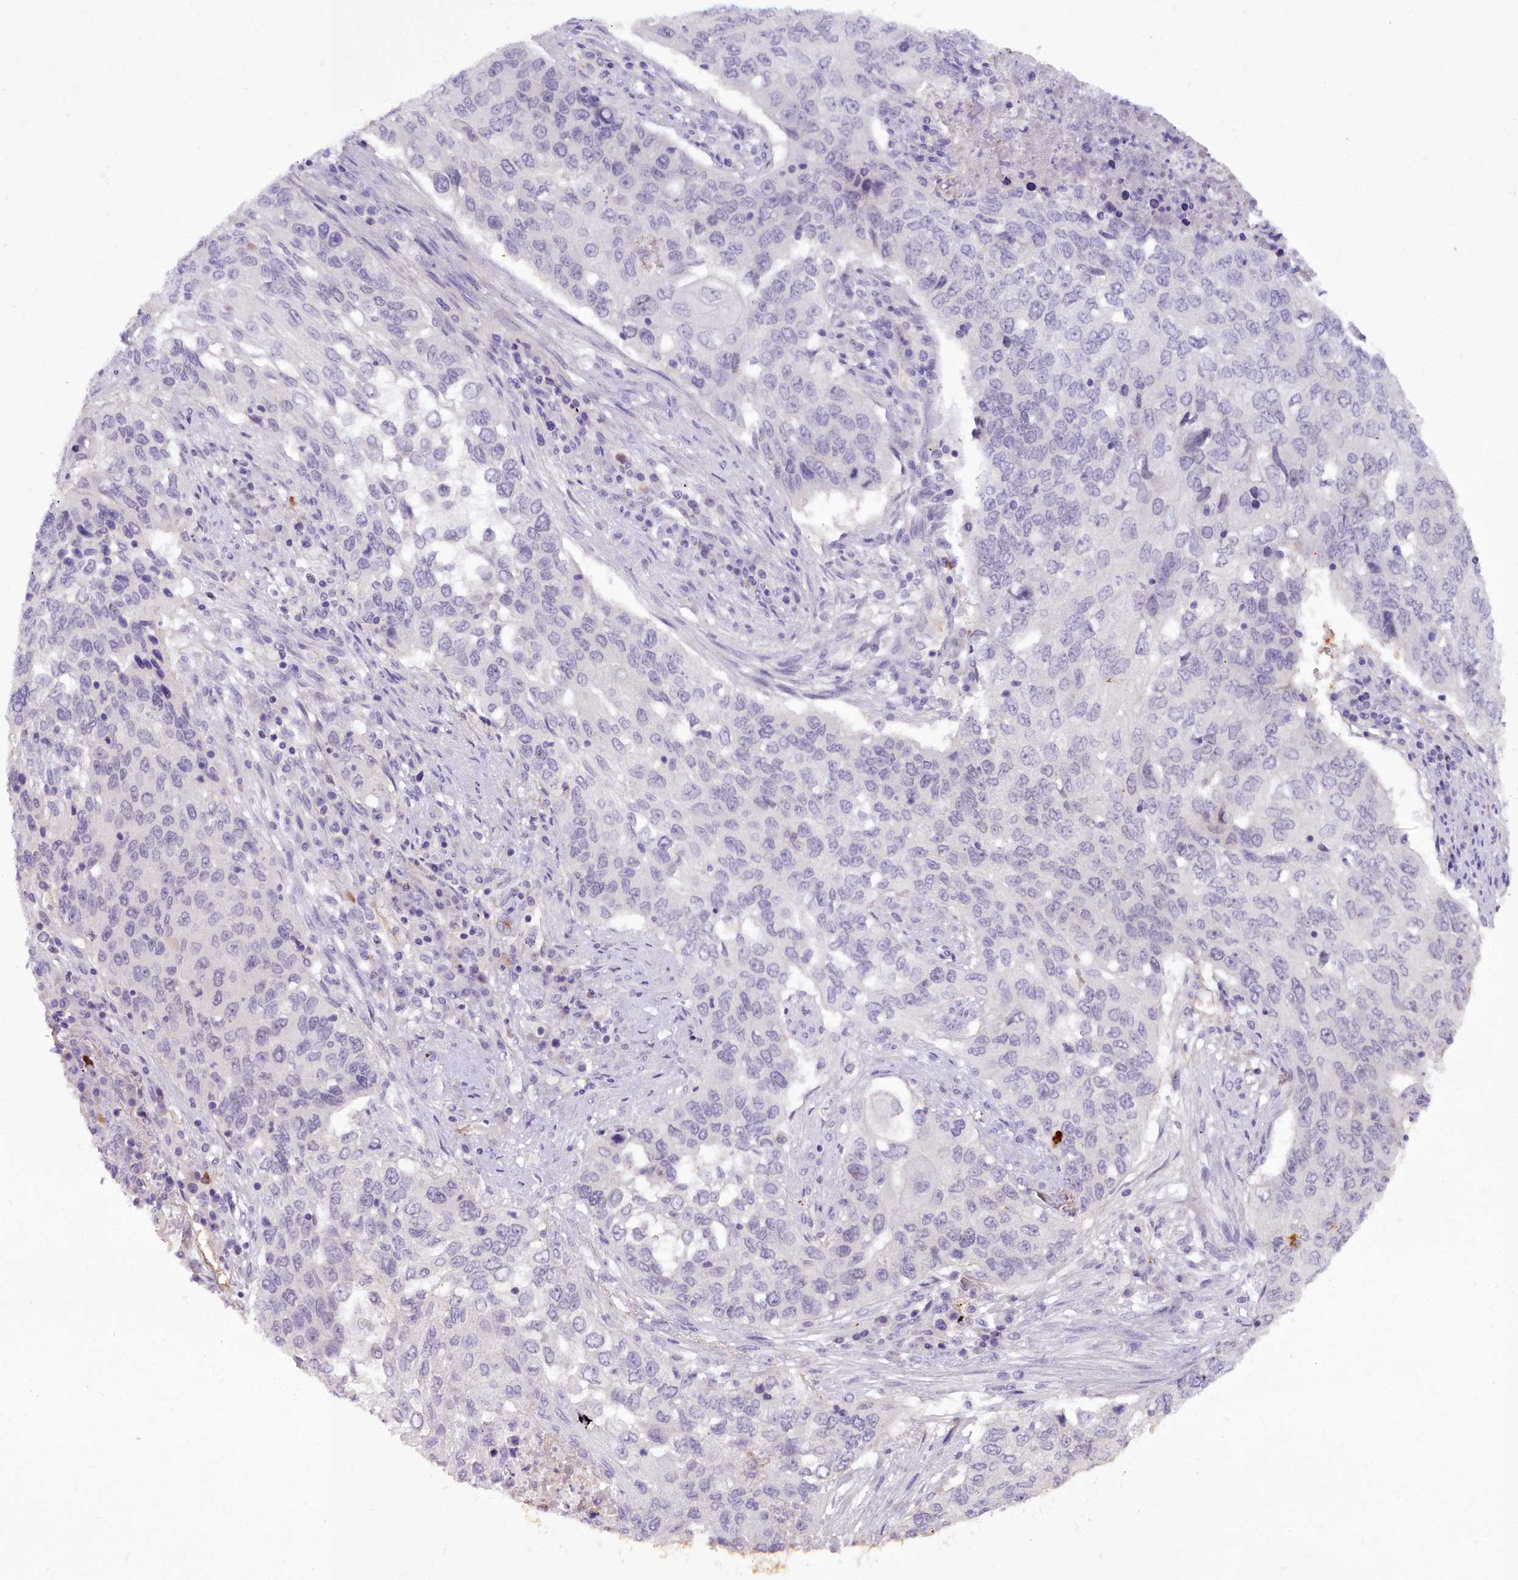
{"staining": {"intensity": "negative", "quantity": "none", "location": "none"}, "tissue": "lung cancer", "cell_type": "Tumor cells", "image_type": "cancer", "snomed": [{"axis": "morphology", "description": "Squamous cell carcinoma, NOS"}, {"axis": "topography", "description": "Lung"}], "caption": "The photomicrograph reveals no significant staining in tumor cells of lung cancer. (DAB (3,3'-diaminobenzidine) immunohistochemistry, high magnification).", "gene": "OSTN", "patient": {"sex": "female", "age": 63}}